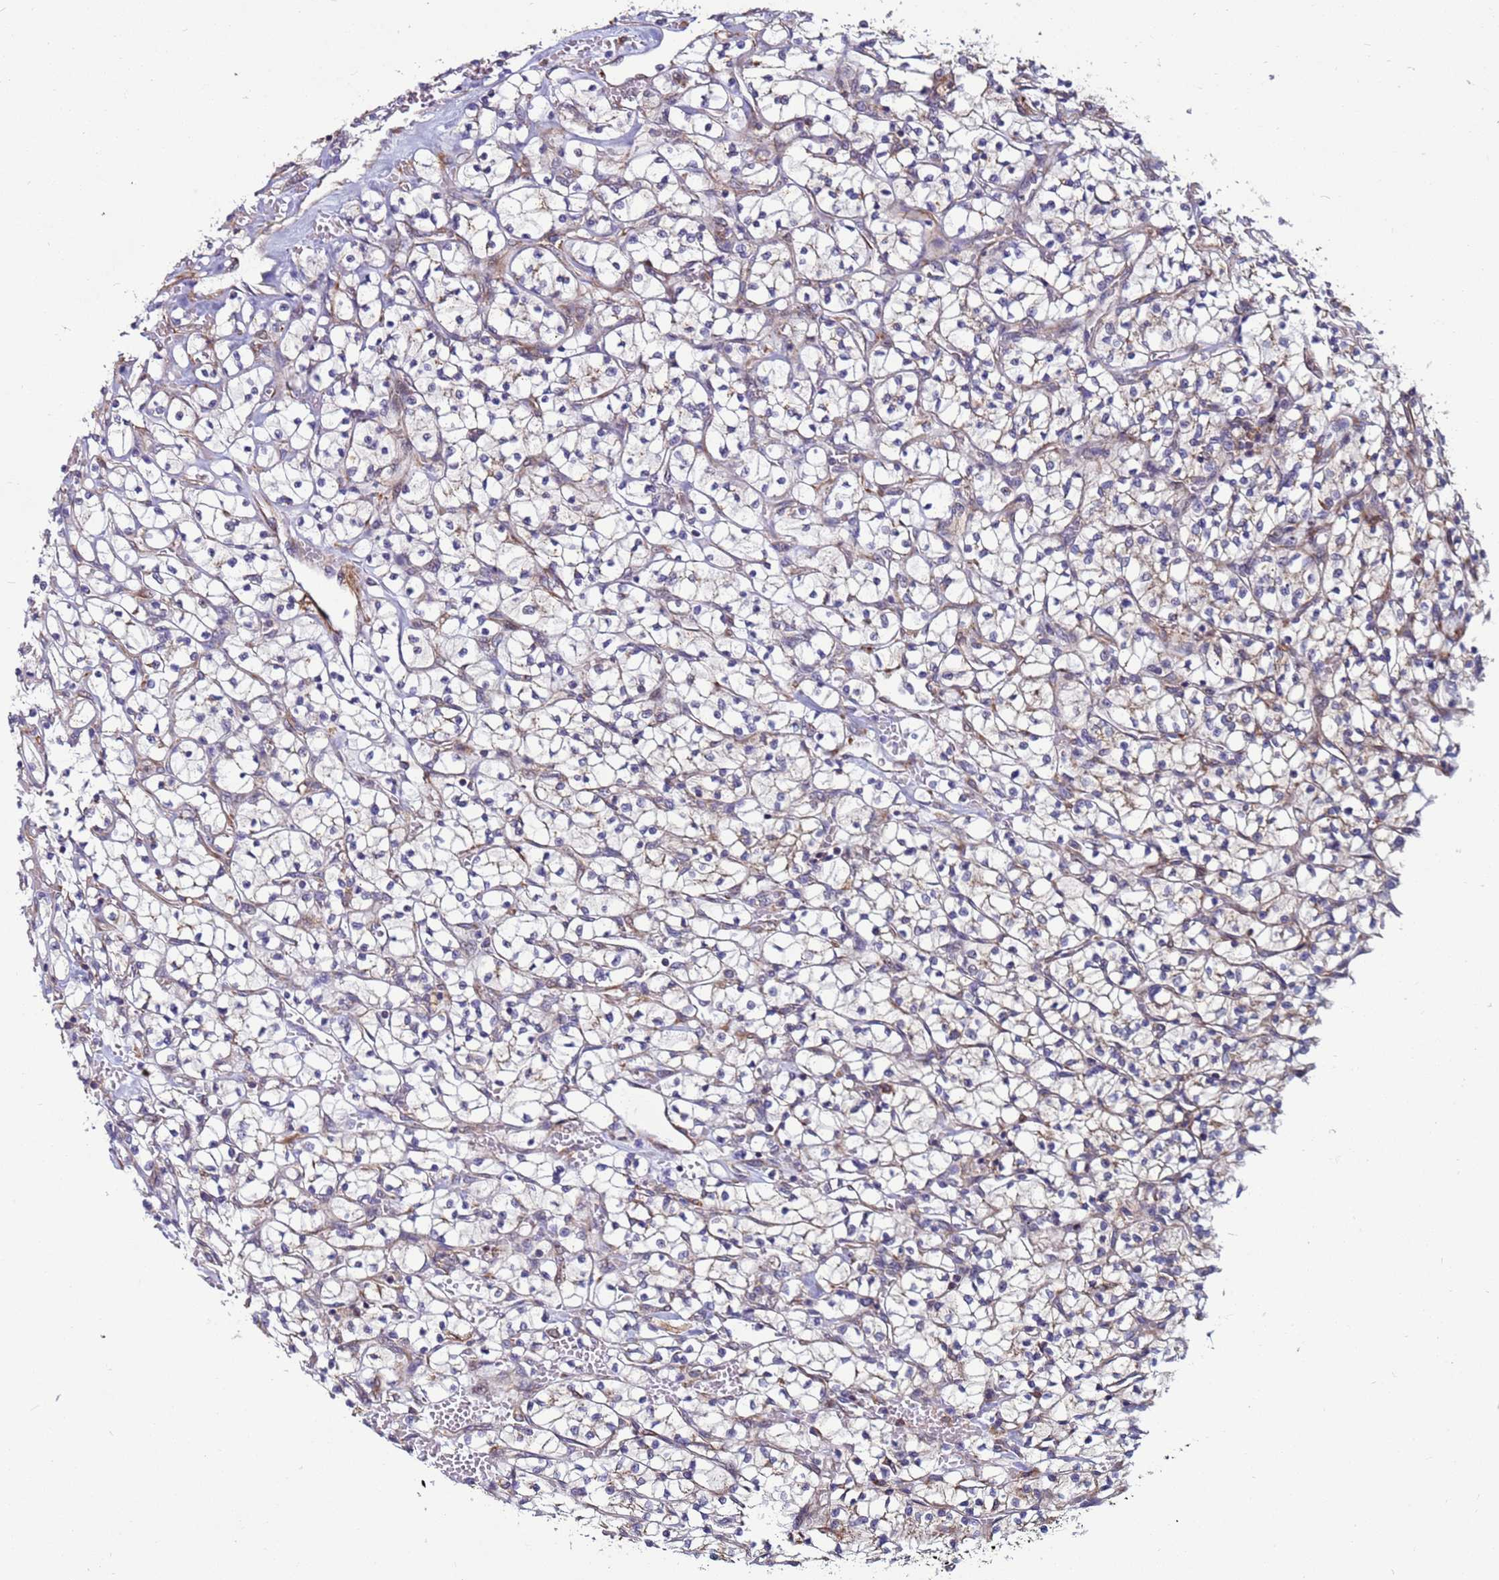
{"staining": {"intensity": "negative", "quantity": "none", "location": "none"}, "tissue": "renal cancer", "cell_type": "Tumor cells", "image_type": "cancer", "snomed": [{"axis": "morphology", "description": "Adenocarcinoma, NOS"}, {"axis": "topography", "description": "Kidney"}], "caption": "Tumor cells are negative for brown protein staining in renal cancer. (DAB (3,3'-diaminobenzidine) immunohistochemistry (IHC) visualized using brightfield microscopy, high magnification).", "gene": "MCRIP1", "patient": {"sex": "female", "age": 64}}